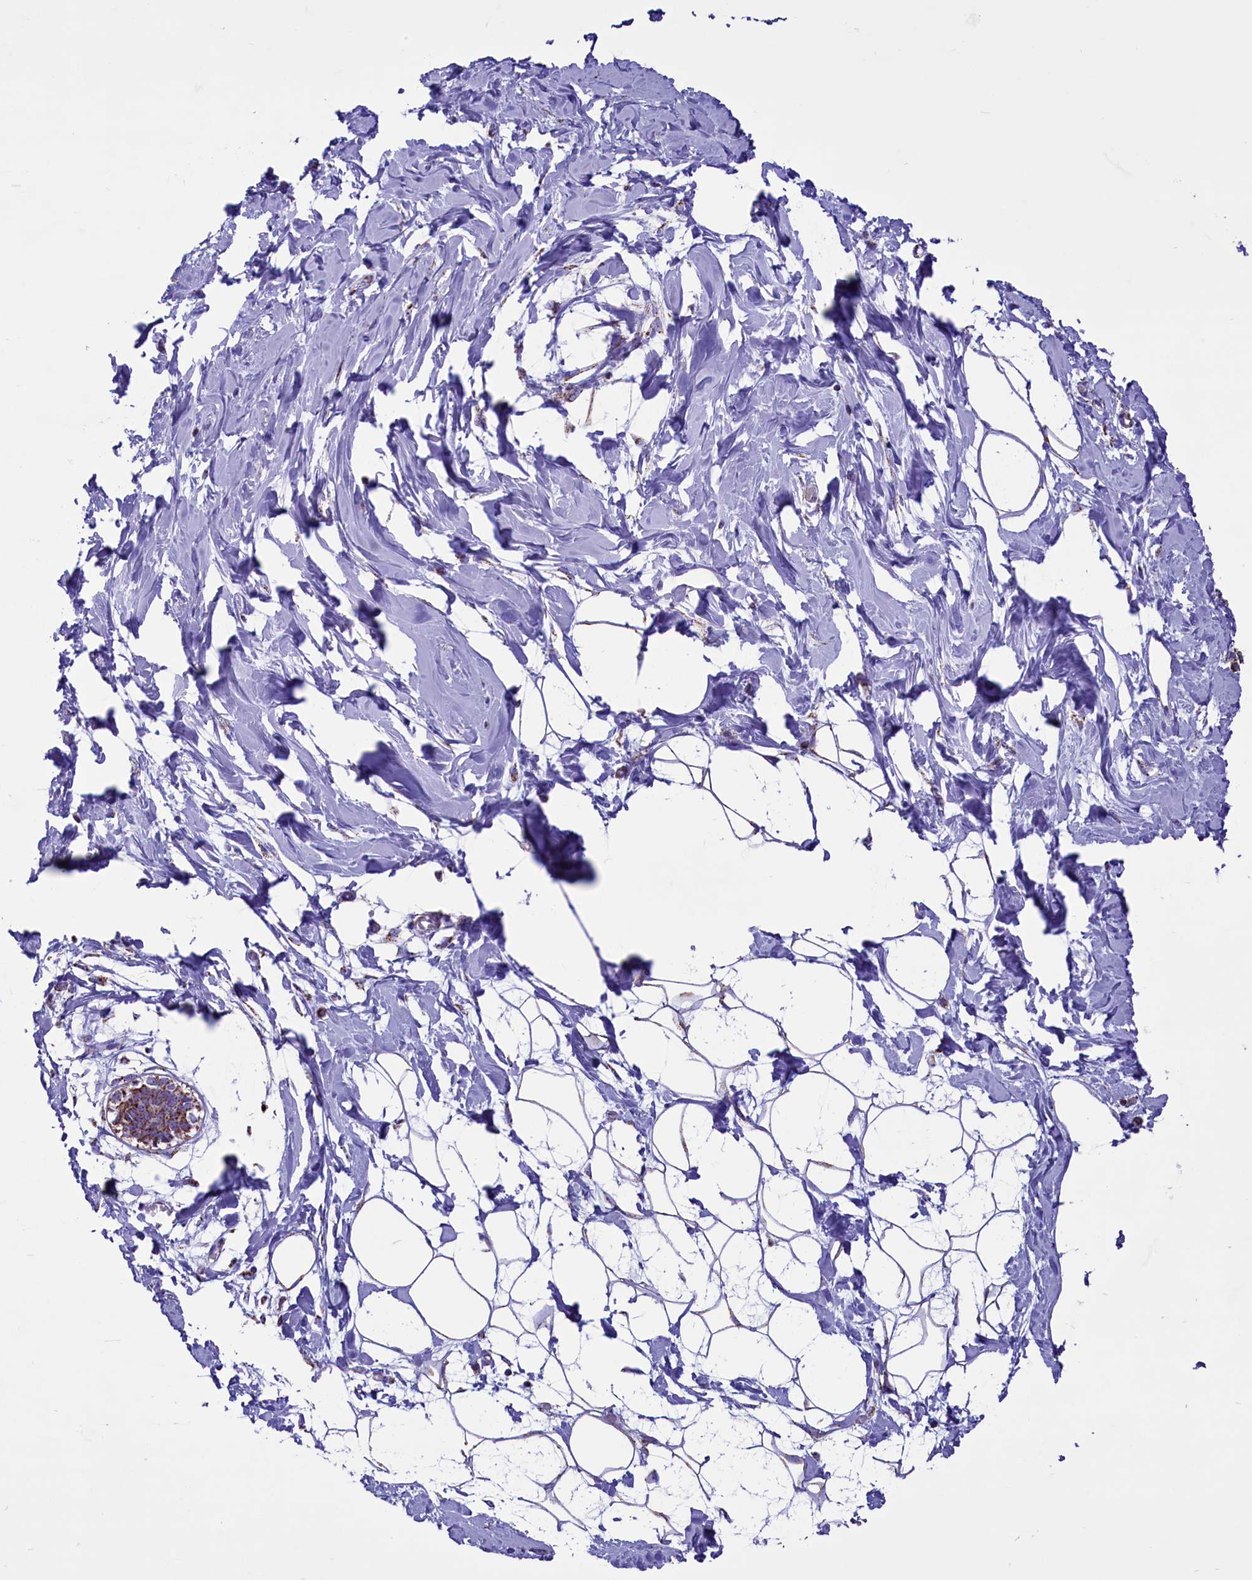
{"staining": {"intensity": "negative", "quantity": "none", "location": "none"}, "tissue": "breast", "cell_type": "Adipocytes", "image_type": "normal", "snomed": [{"axis": "morphology", "description": "Normal tissue, NOS"}, {"axis": "topography", "description": "Breast"}], "caption": "Immunohistochemical staining of unremarkable human breast reveals no significant positivity in adipocytes.", "gene": "ICA1L", "patient": {"sex": "female", "age": 27}}